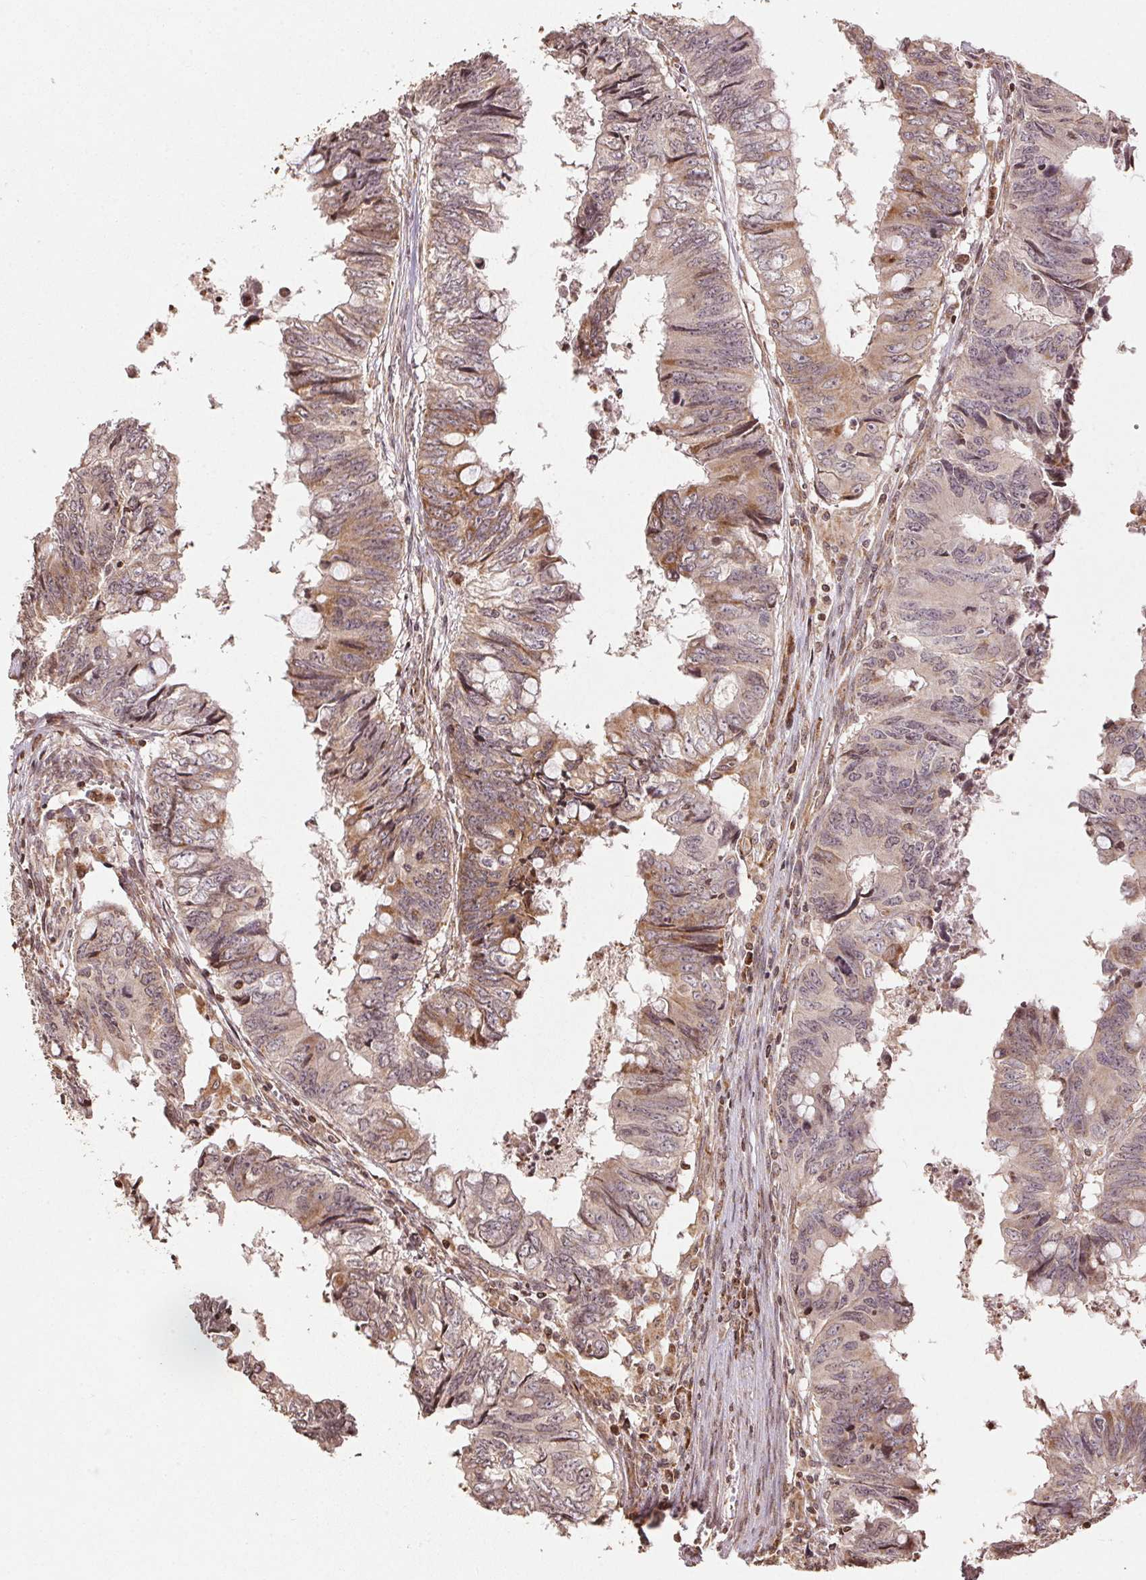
{"staining": {"intensity": "weak", "quantity": "25%-75%", "location": "cytoplasmic/membranous"}, "tissue": "colorectal cancer", "cell_type": "Tumor cells", "image_type": "cancer", "snomed": [{"axis": "morphology", "description": "Adenocarcinoma, NOS"}, {"axis": "topography", "description": "Colon"}], "caption": "Immunohistochemical staining of human colorectal adenocarcinoma exhibits weak cytoplasmic/membranous protein staining in approximately 25%-75% of tumor cells.", "gene": "SPRED2", "patient": {"sex": "female", "age": 82}}